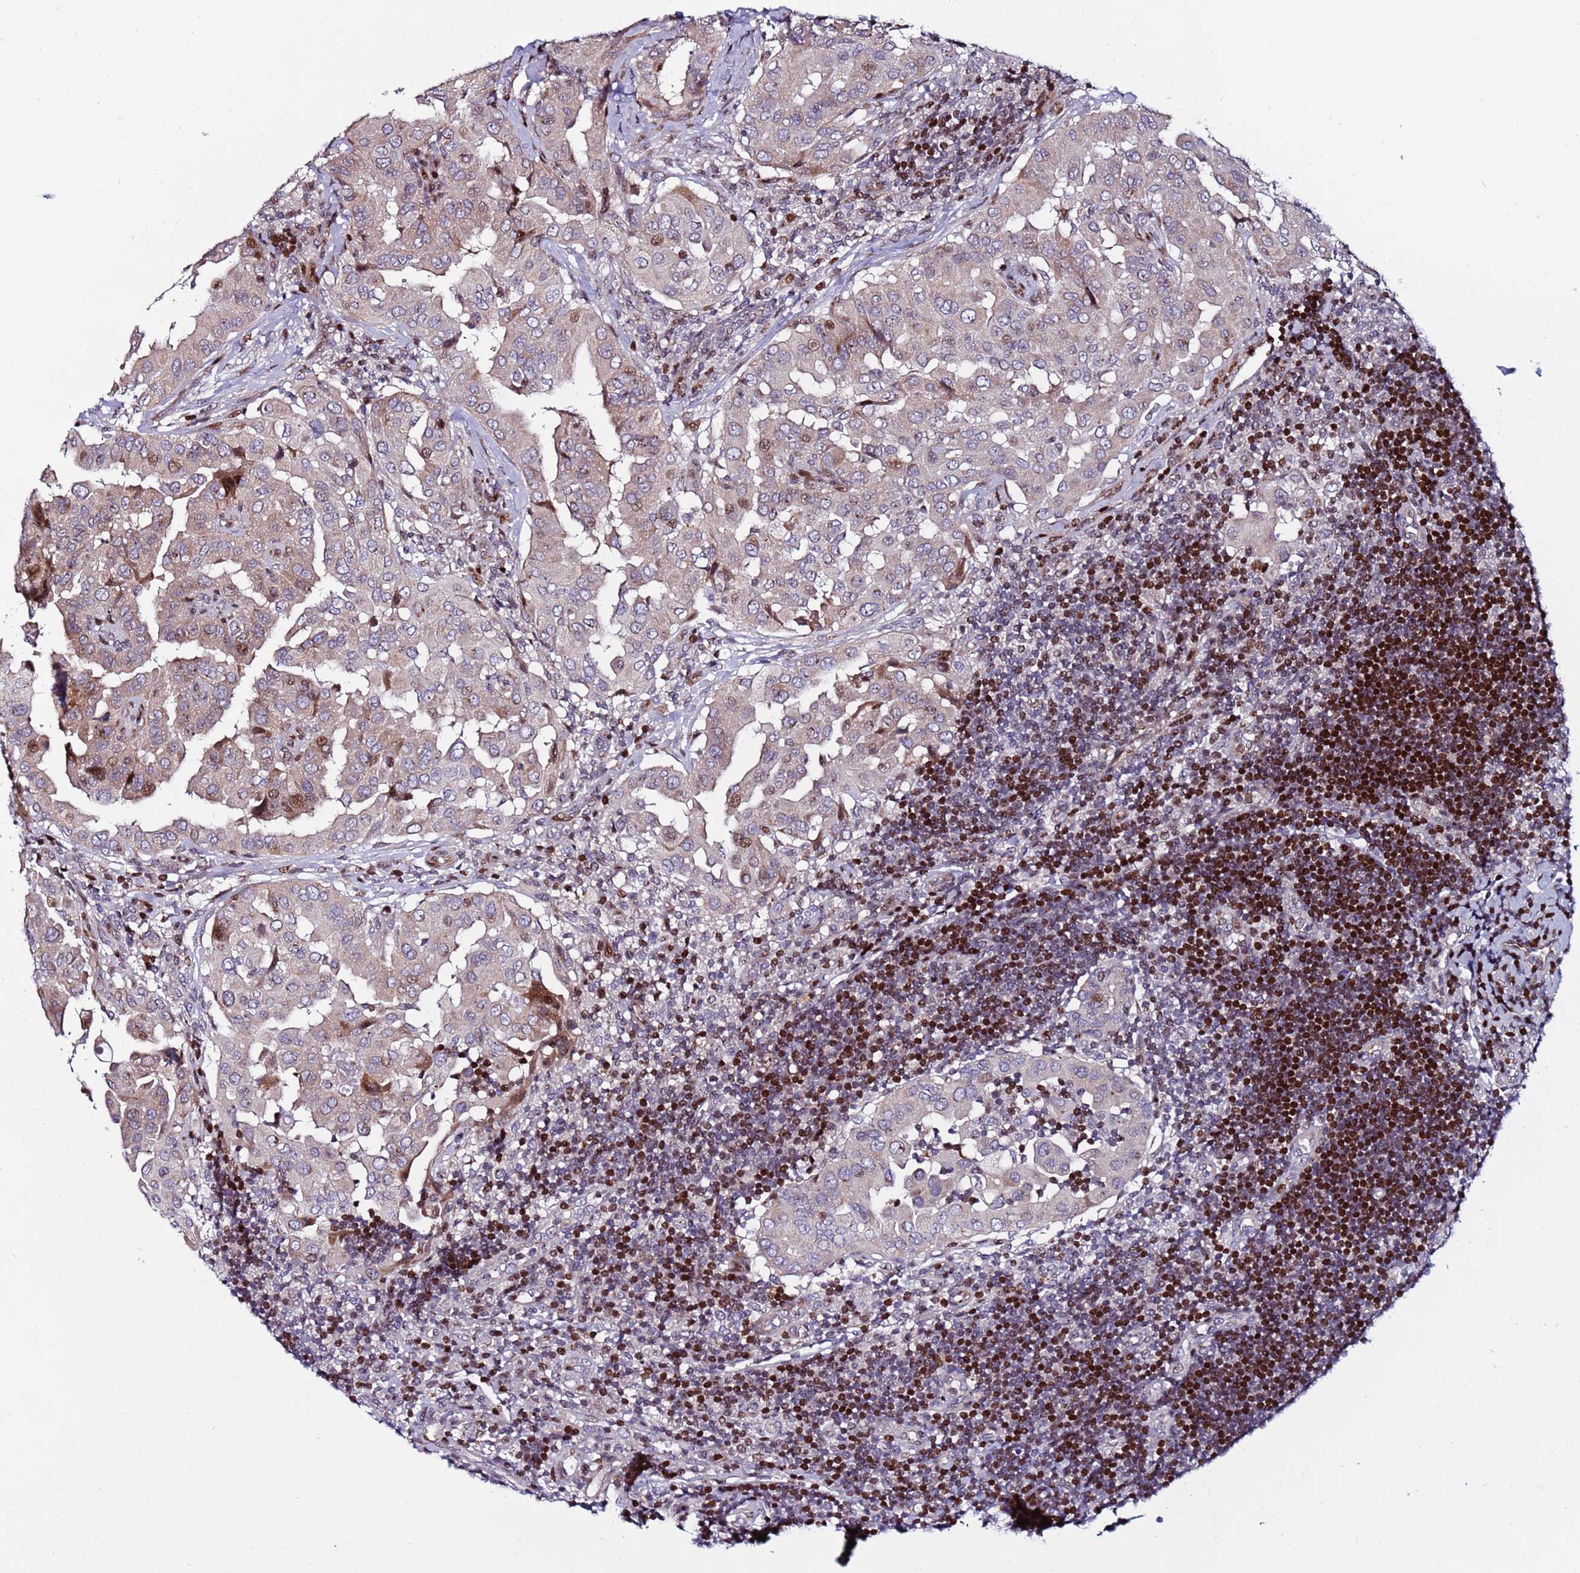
{"staining": {"intensity": "moderate", "quantity": "<25%", "location": "nuclear"}, "tissue": "thyroid cancer", "cell_type": "Tumor cells", "image_type": "cancer", "snomed": [{"axis": "morphology", "description": "Papillary adenocarcinoma, NOS"}, {"axis": "topography", "description": "Thyroid gland"}], "caption": "An image of human thyroid papillary adenocarcinoma stained for a protein demonstrates moderate nuclear brown staining in tumor cells.", "gene": "WBP11", "patient": {"sex": "male", "age": 33}}